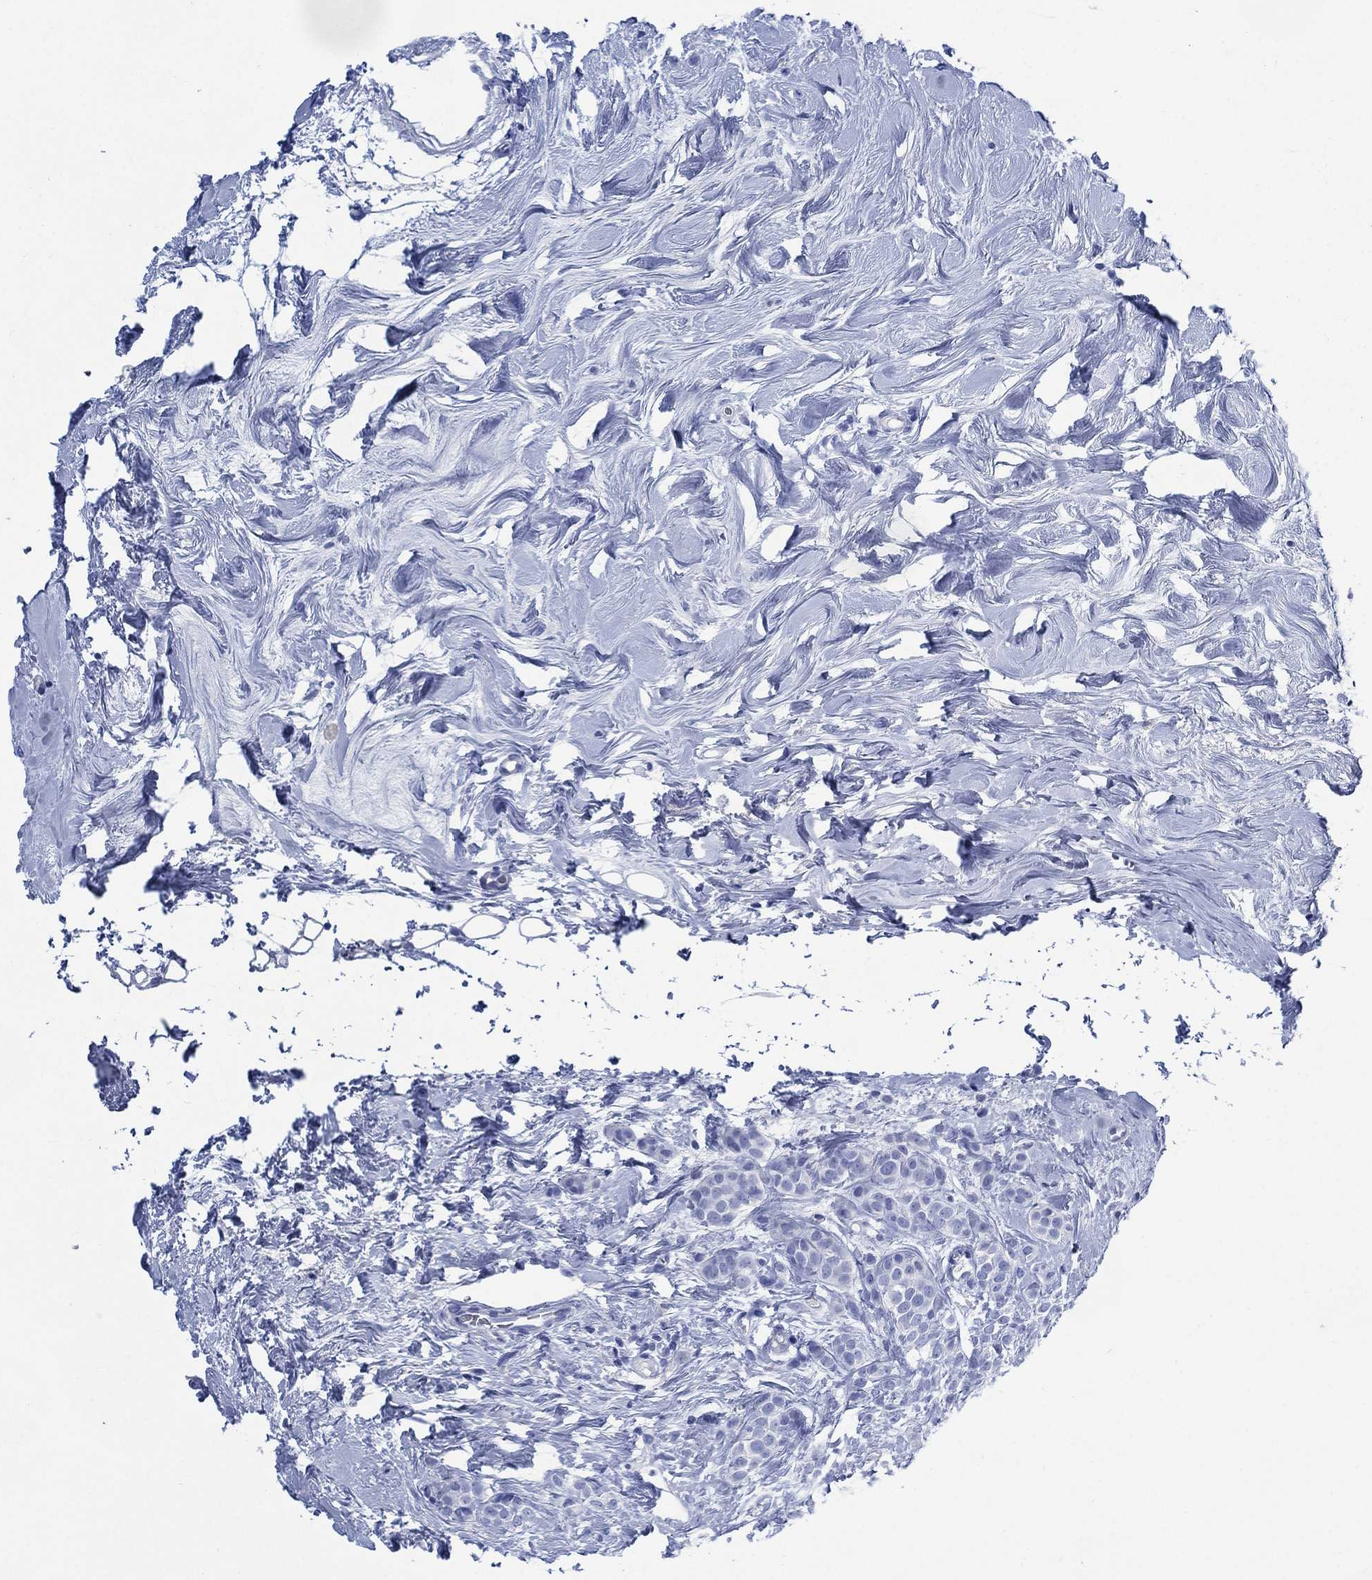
{"staining": {"intensity": "negative", "quantity": "none", "location": "none"}, "tissue": "breast cancer", "cell_type": "Tumor cells", "image_type": "cancer", "snomed": [{"axis": "morphology", "description": "Lobular carcinoma"}, {"axis": "topography", "description": "Breast"}], "caption": "Image shows no protein staining in tumor cells of breast cancer tissue. (Brightfield microscopy of DAB (3,3'-diaminobenzidine) immunohistochemistry at high magnification).", "gene": "SIGLECL1", "patient": {"sex": "female", "age": 49}}